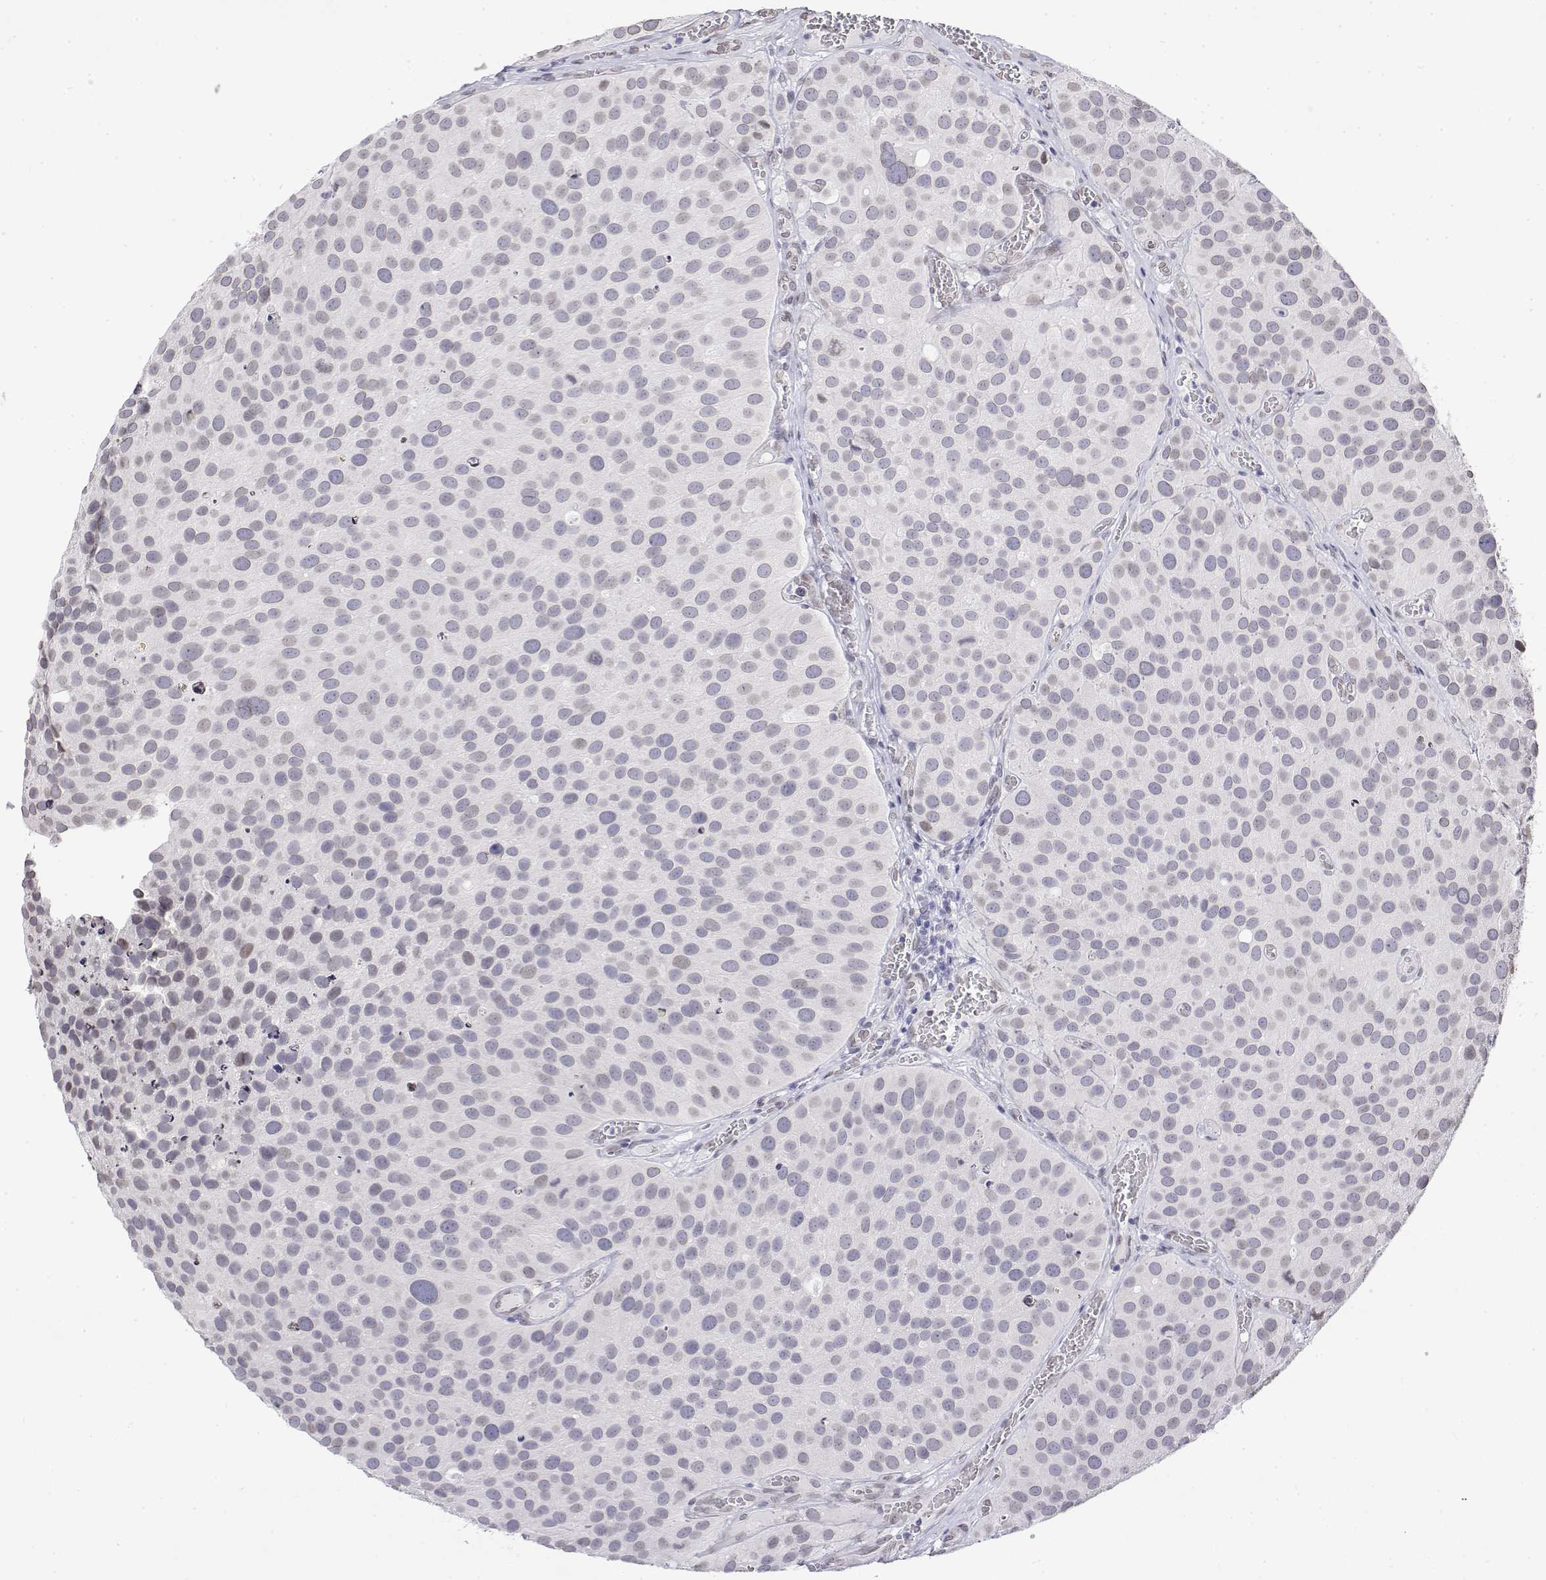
{"staining": {"intensity": "negative", "quantity": "none", "location": "none"}, "tissue": "urothelial cancer", "cell_type": "Tumor cells", "image_type": "cancer", "snomed": [{"axis": "morphology", "description": "Urothelial carcinoma, Low grade"}, {"axis": "topography", "description": "Urinary bladder"}], "caption": "The image shows no staining of tumor cells in urothelial cancer.", "gene": "ZNF532", "patient": {"sex": "female", "age": 69}}